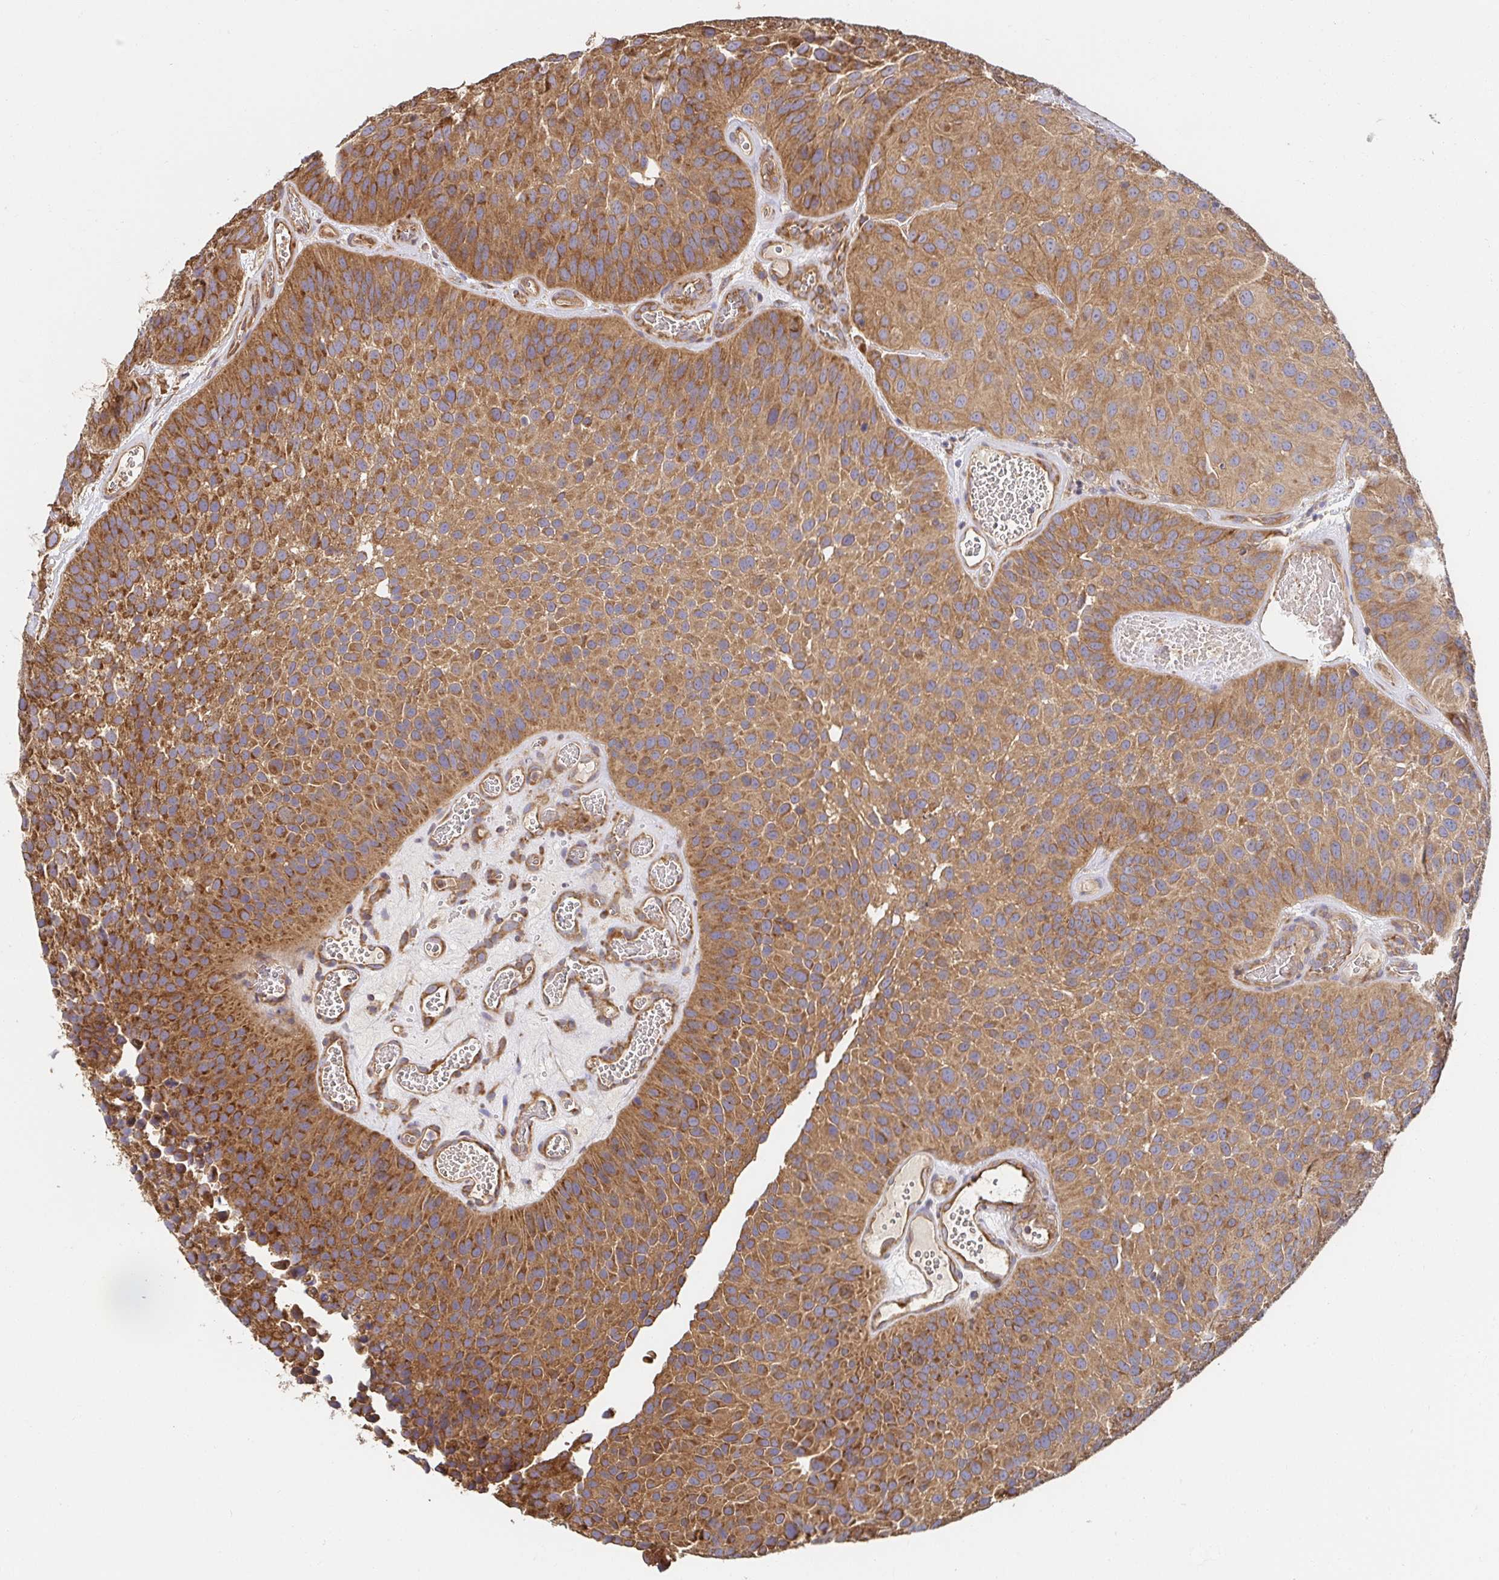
{"staining": {"intensity": "moderate", "quantity": ">75%", "location": "cytoplasmic/membranous"}, "tissue": "urothelial cancer", "cell_type": "Tumor cells", "image_type": "cancer", "snomed": [{"axis": "morphology", "description": "Urothelial carcinoma, Low grade"}, {"axis": "topography", "description": "Urinary bladder"}], "caption": "Protein staining displays moderate cytoplasmic/membranous positivity in about >75% of tumor cells in urothelial cancer. (brown staining indicates protein expression, while blue staining denotes nuclei).", "gene": "APBB1", "patient": {"sex": "male", "age": 76}}